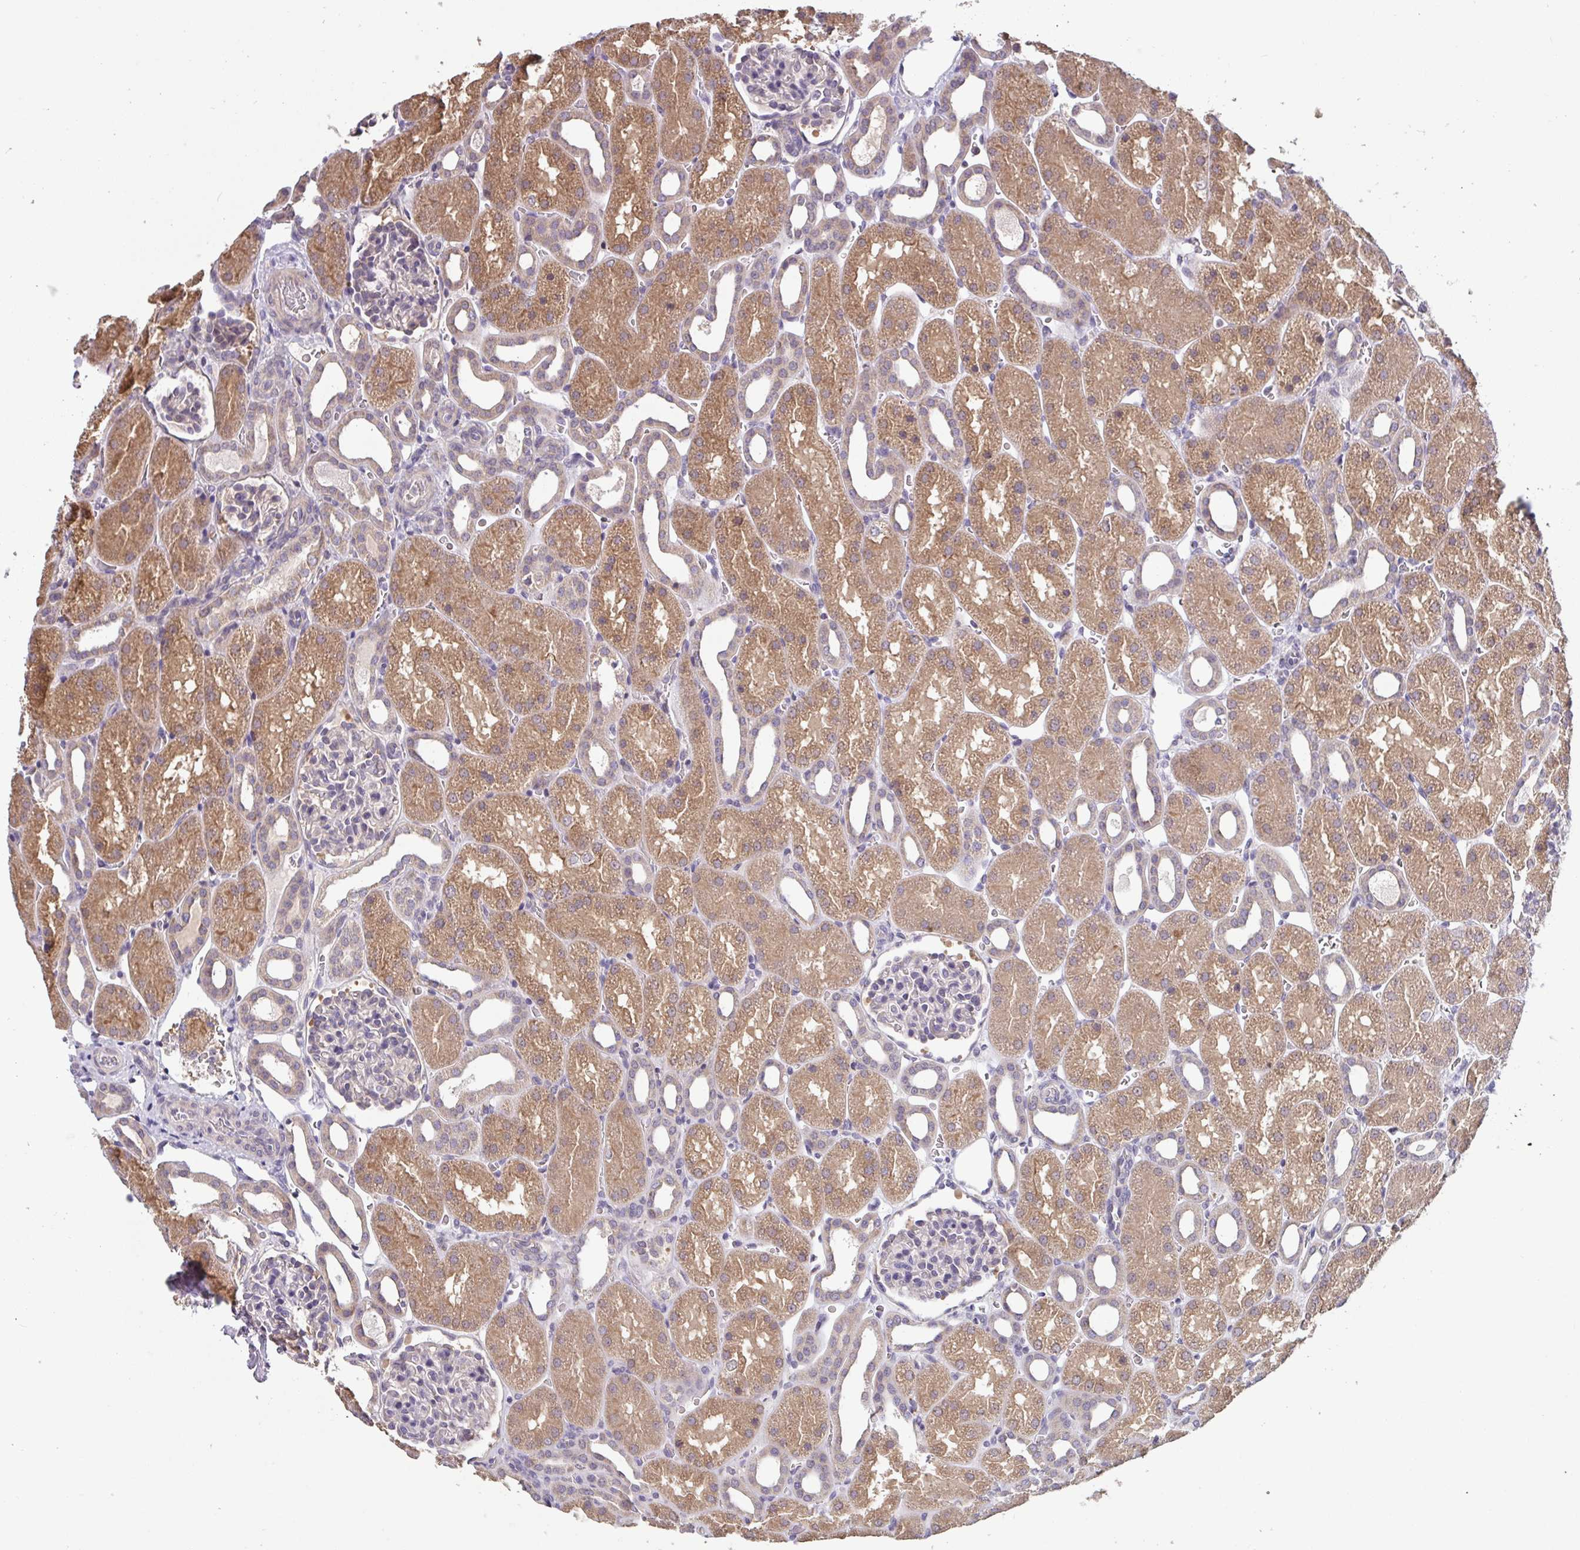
{"staining": {"intensity": "weak", "quantity": "<25%", "location": "cytoplasmic/membranous"}, "tissue": "kidney", "cell_type": "Cells in glomeruli", "image_type": "normal", "snomed": [{"axis": "morphology", "description": "Normal tissue, NOS"}, {"axis": "topography", "description": "Kidney"}], "caption": "There is no significant positivity in cells in glomeruli of kidney. Nuclei are stained in blue.", "gene": "CD1E", "patient": {"sex": "male", "age": 2}}